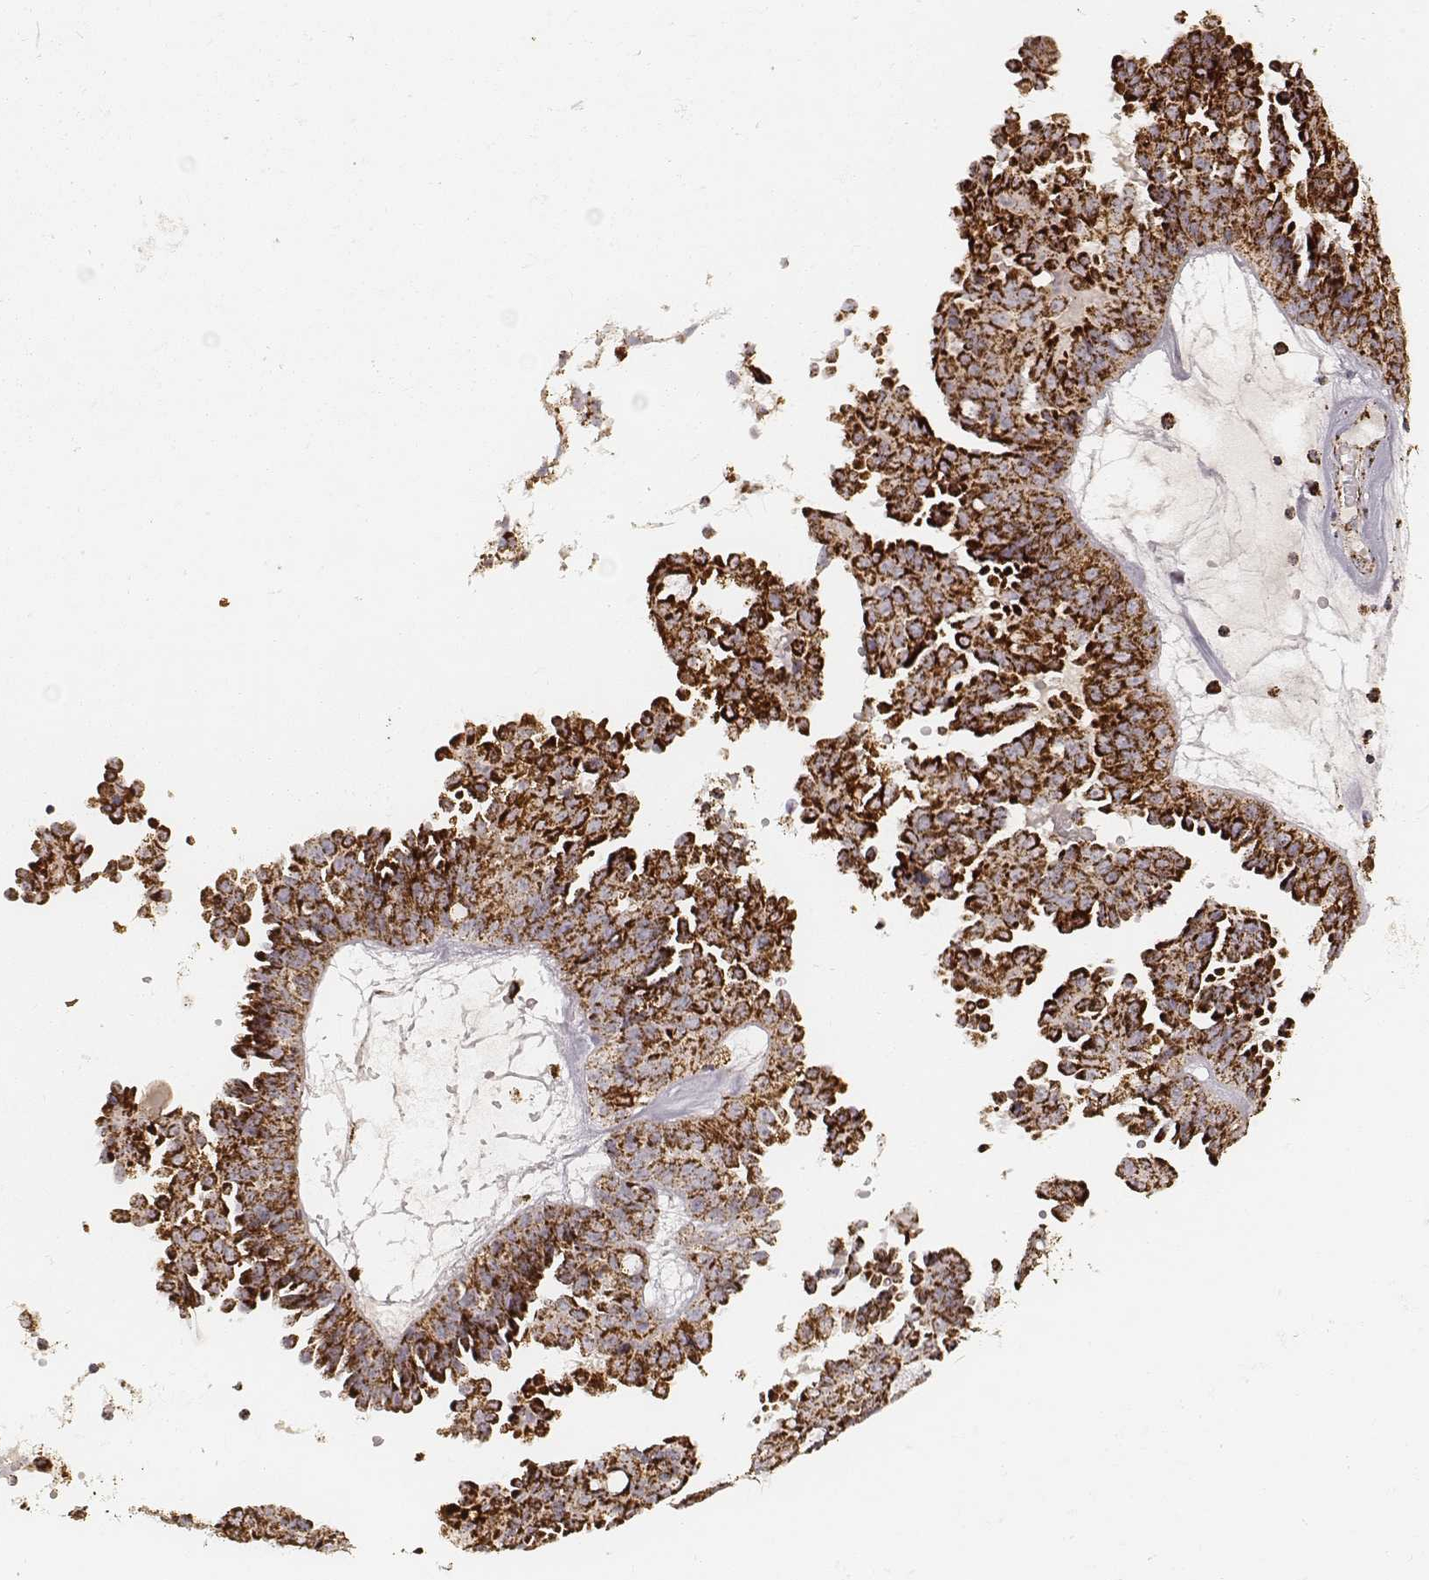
{"staining": {"intensity": "strong", "quantity": ">75%", "location": "cytoplasmic/membranous"}, "tissue": "ovarian cancer", "cell_type": "Tumor cells", "image_type": "cancer", "snomed": [{"axis": "morphology", "description": "Cystadenocarcinoma, serous, NOS"}, {"axis": "topography", "description": "Ovary"}], "caption": "IHC of serous cystadenocarcinoma (ovarian) demonstrates high levels of strong cytoplasmic/membranous expression in approximately >75% of tumor cells.", "gene": "CS", "patient": {"sex": "female", "age": 71}}